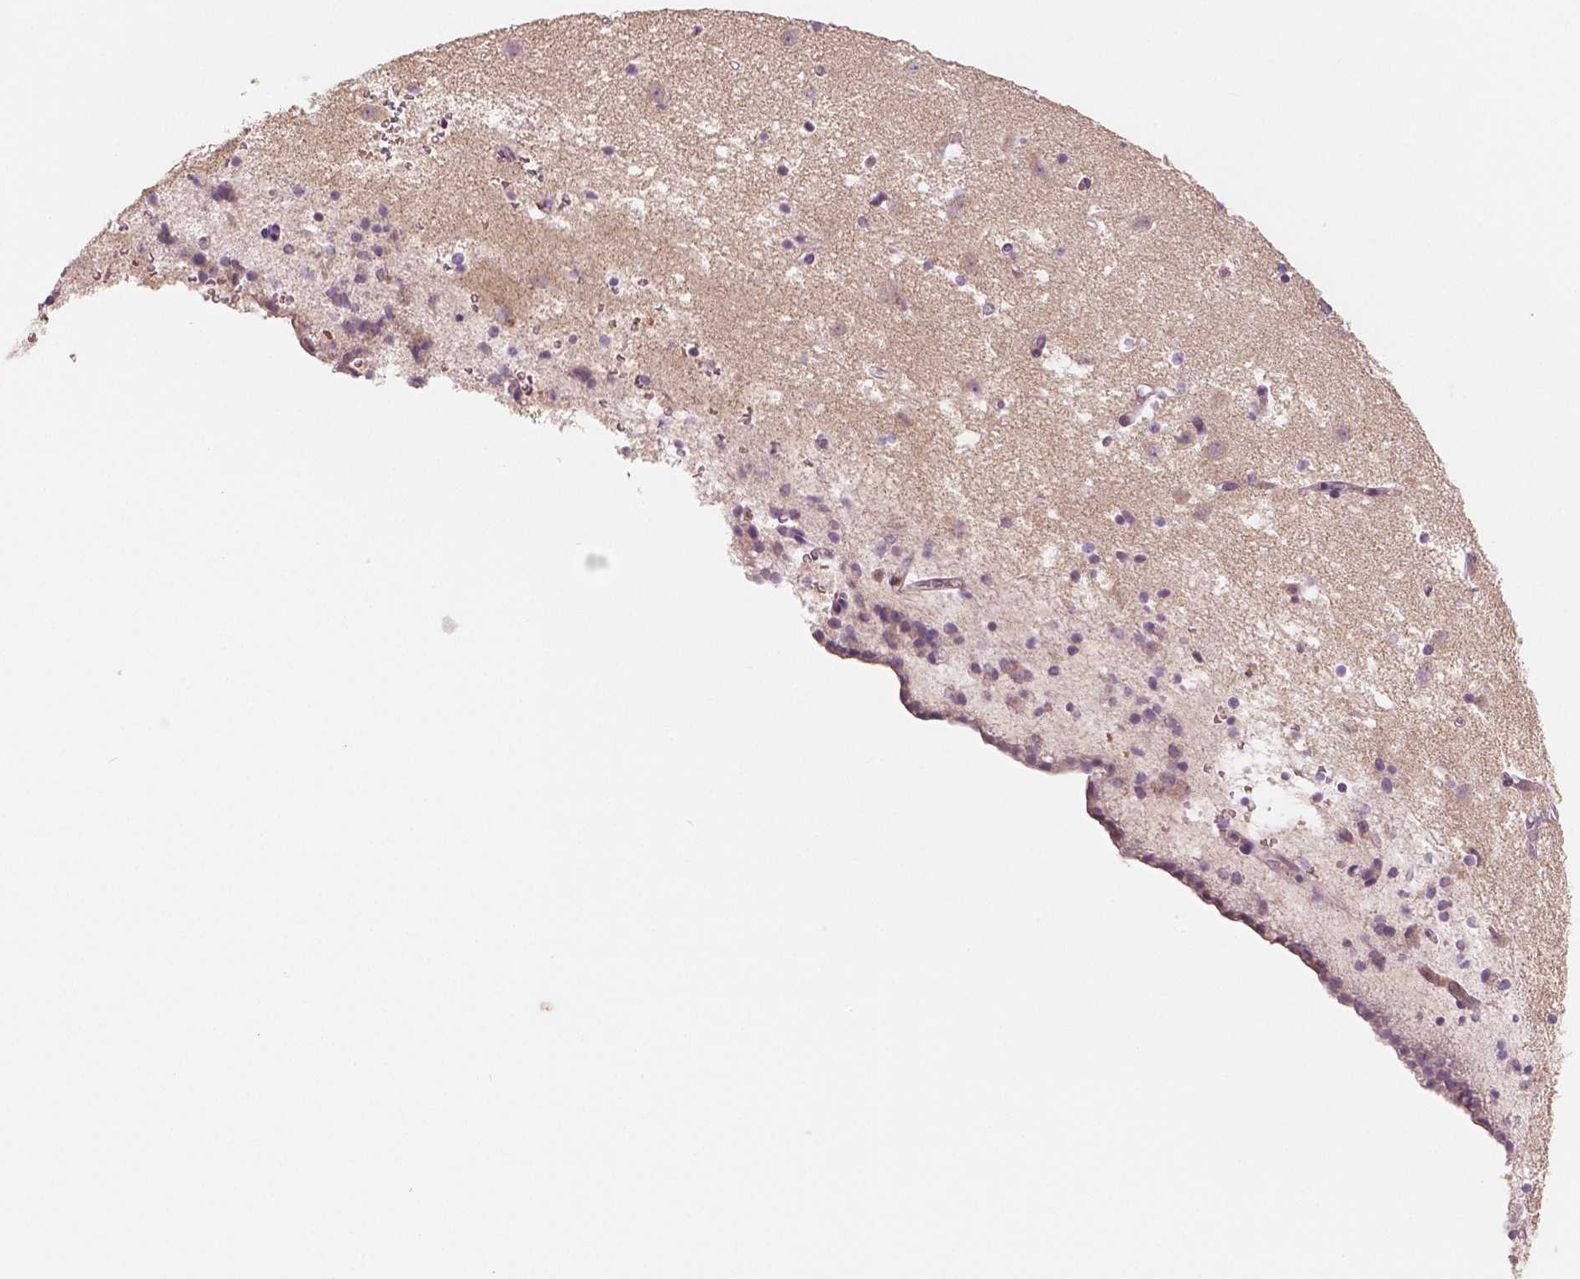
{"staining": {"intensity": "negative", "quantity": "none", "location": "none"}, "tissue": "caudate", "cell_type": "Glial cells", "image_type": "normal", "snomed": [{"axis": "morphology", "description": "Normal tissue, NOS"}, {"axis": "topography", "description": "Lateral ventricle wall"}], "caption": "An IHC photomicrograph of unremarkable caudate is shown. There is no staining in glial cells of caudate. (DAB (3,3'-diaminobenzidine) immunohistochemistry, high magnification).", "gene": "RNASE7", "patient": {"sex": "female", "age": 42}}